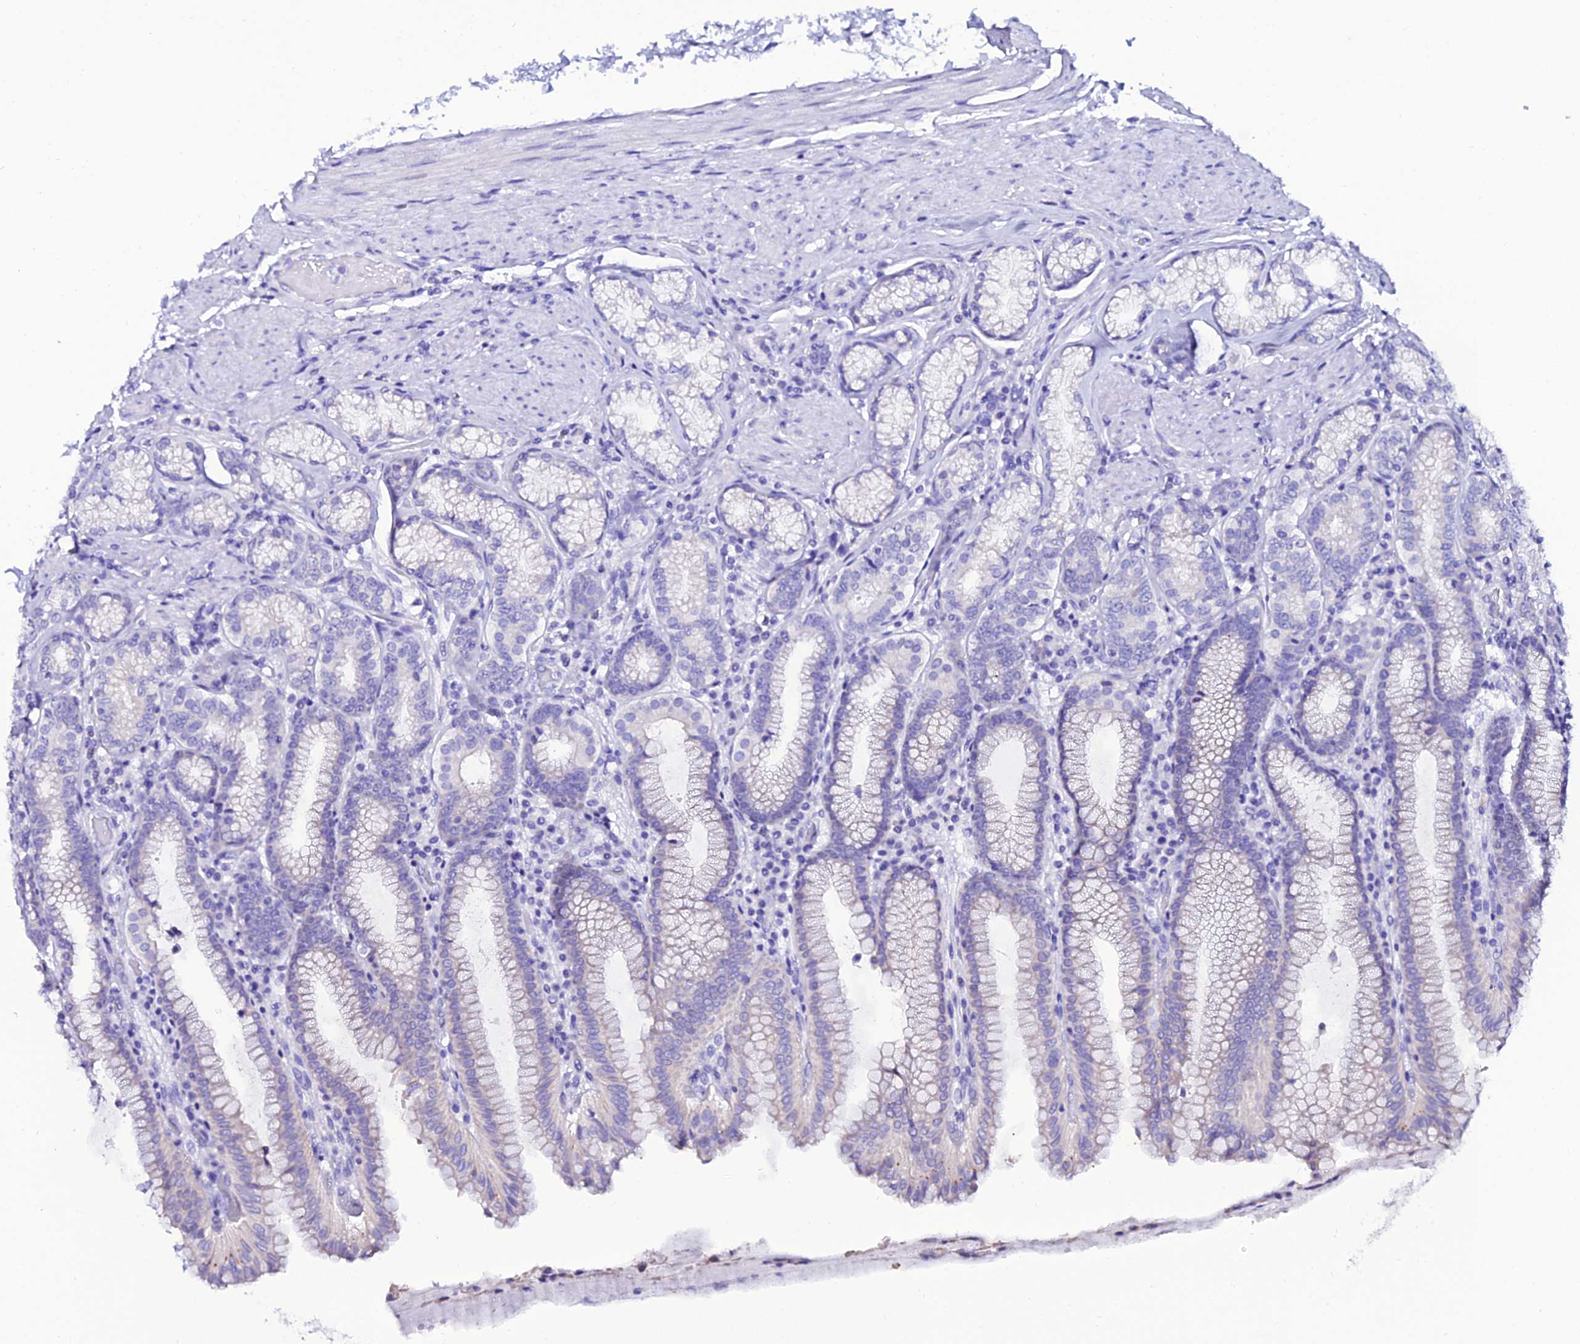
{"staining": {"intensity": "negative", "quantity": "none", "location": "none"}, "tissue": "stomach", "cell_type": "Glandular cells", "image_type": "normal", "snomed": [{"axis": "morphology", "description": "Normal tissue, NOS"}, {"axis": "topography", "description": "Stomach, upper"}, {"axis": "topography", "description": "Stomach, lower"}], "caption": "IHC photomicrograph of unremarkable stomach: stomach stained with DAB displays no significant protein expression in glandular cells.", "gene": "OR4D5", "patient": {"sex": "female", "age": 76}}